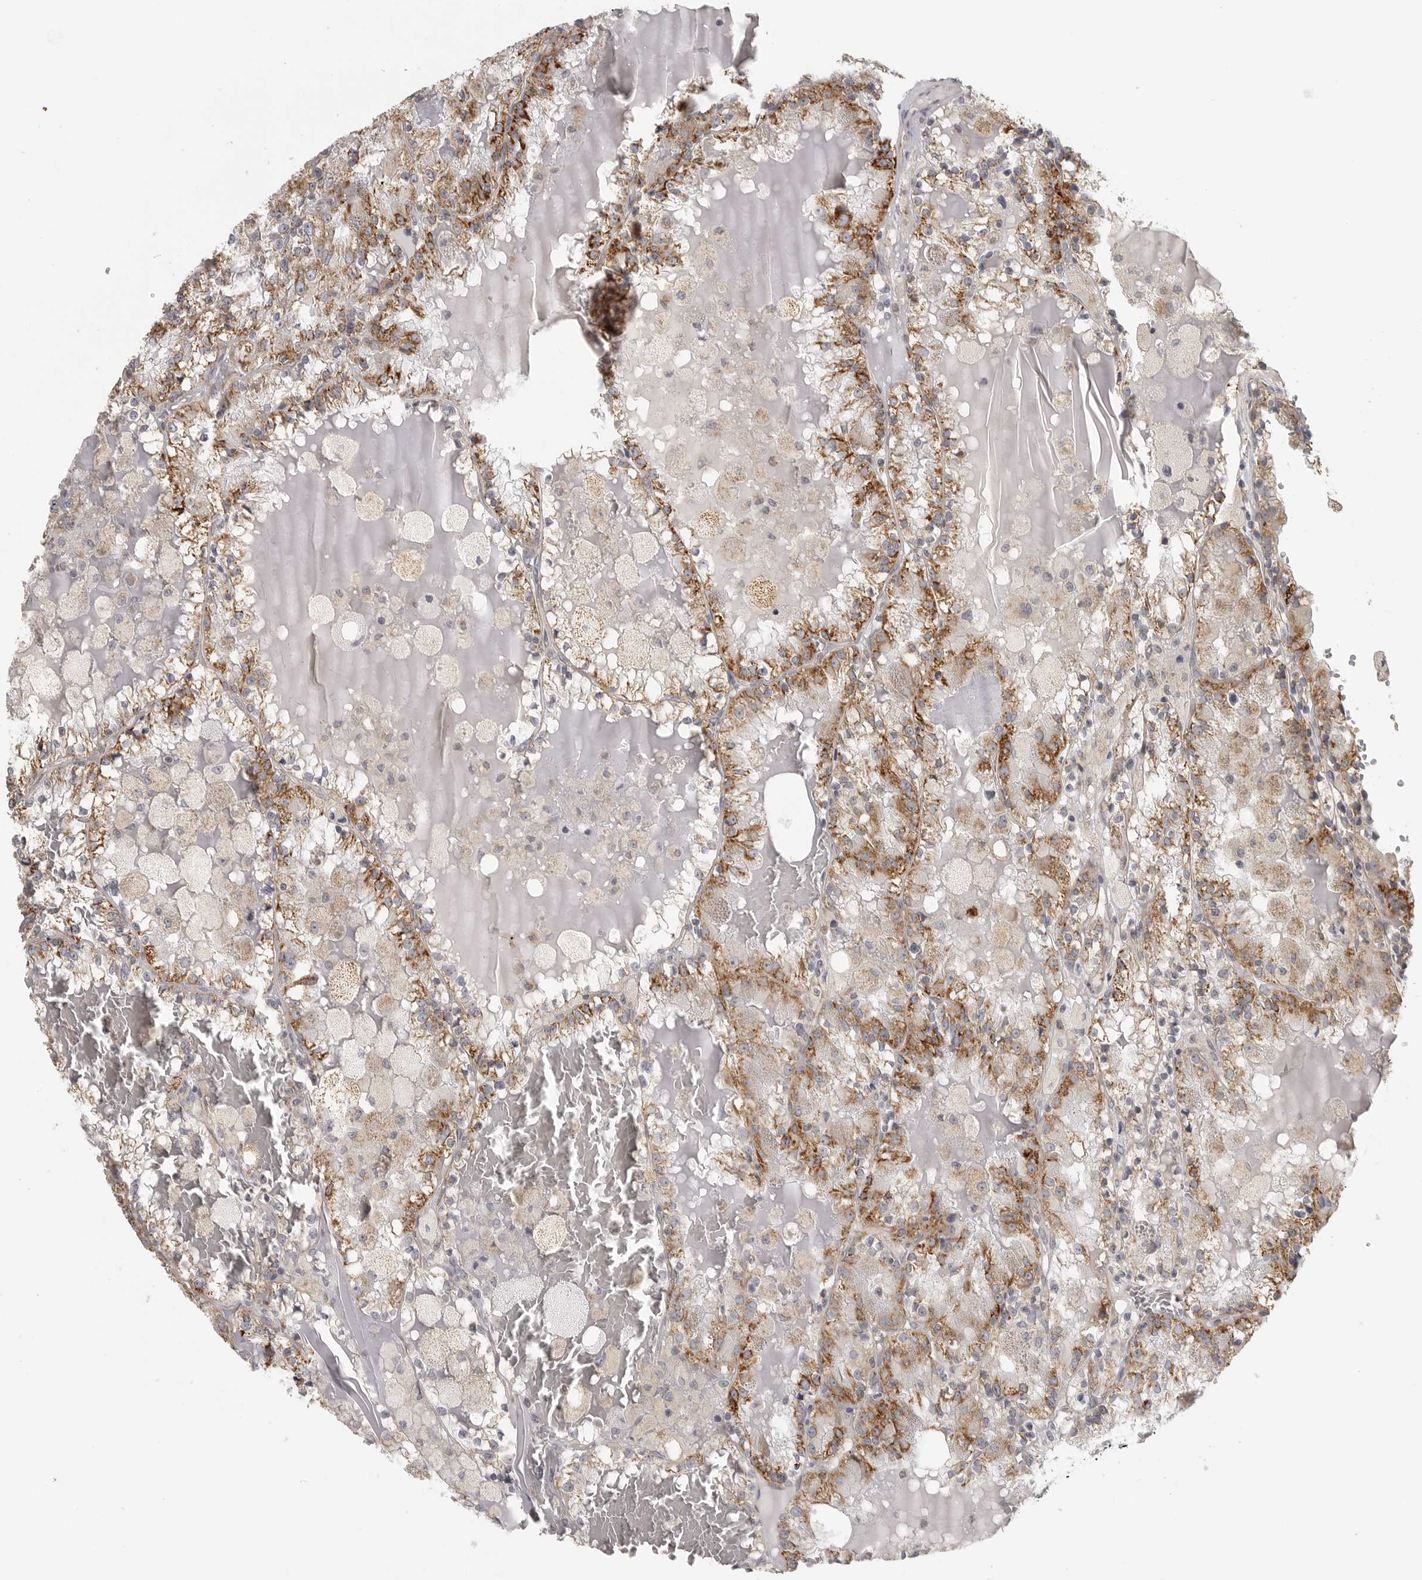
{"staining": {"intensity": "moderate", "quantity": ">75%", "location": "cytoplasmic/membranous"}, "tissue": "renal cancer", "cell_type": "Tumor cells", "image_type": "cancer", "snomed": [{"axis": "morphology", "description": "Adenocarcinoma, NOS"}, {"axis": "topography", "description": "Kidney"}], "caption": "Immunohistochemistry staining of renal cancer, which demonstrates medium levels of moderate cytoplasmic/membranous expression in about >75% of tumor cells indicating moderate cytoplasmic/membranous protein expression. The staining was performed using DAB (3,3'-diaminobenzidine) (brown) for protein detection and nuclei were counterstained in hematoxylin (blue).", "gene": "RXFP3", "patient": {"sex": "female", "age": 56}}